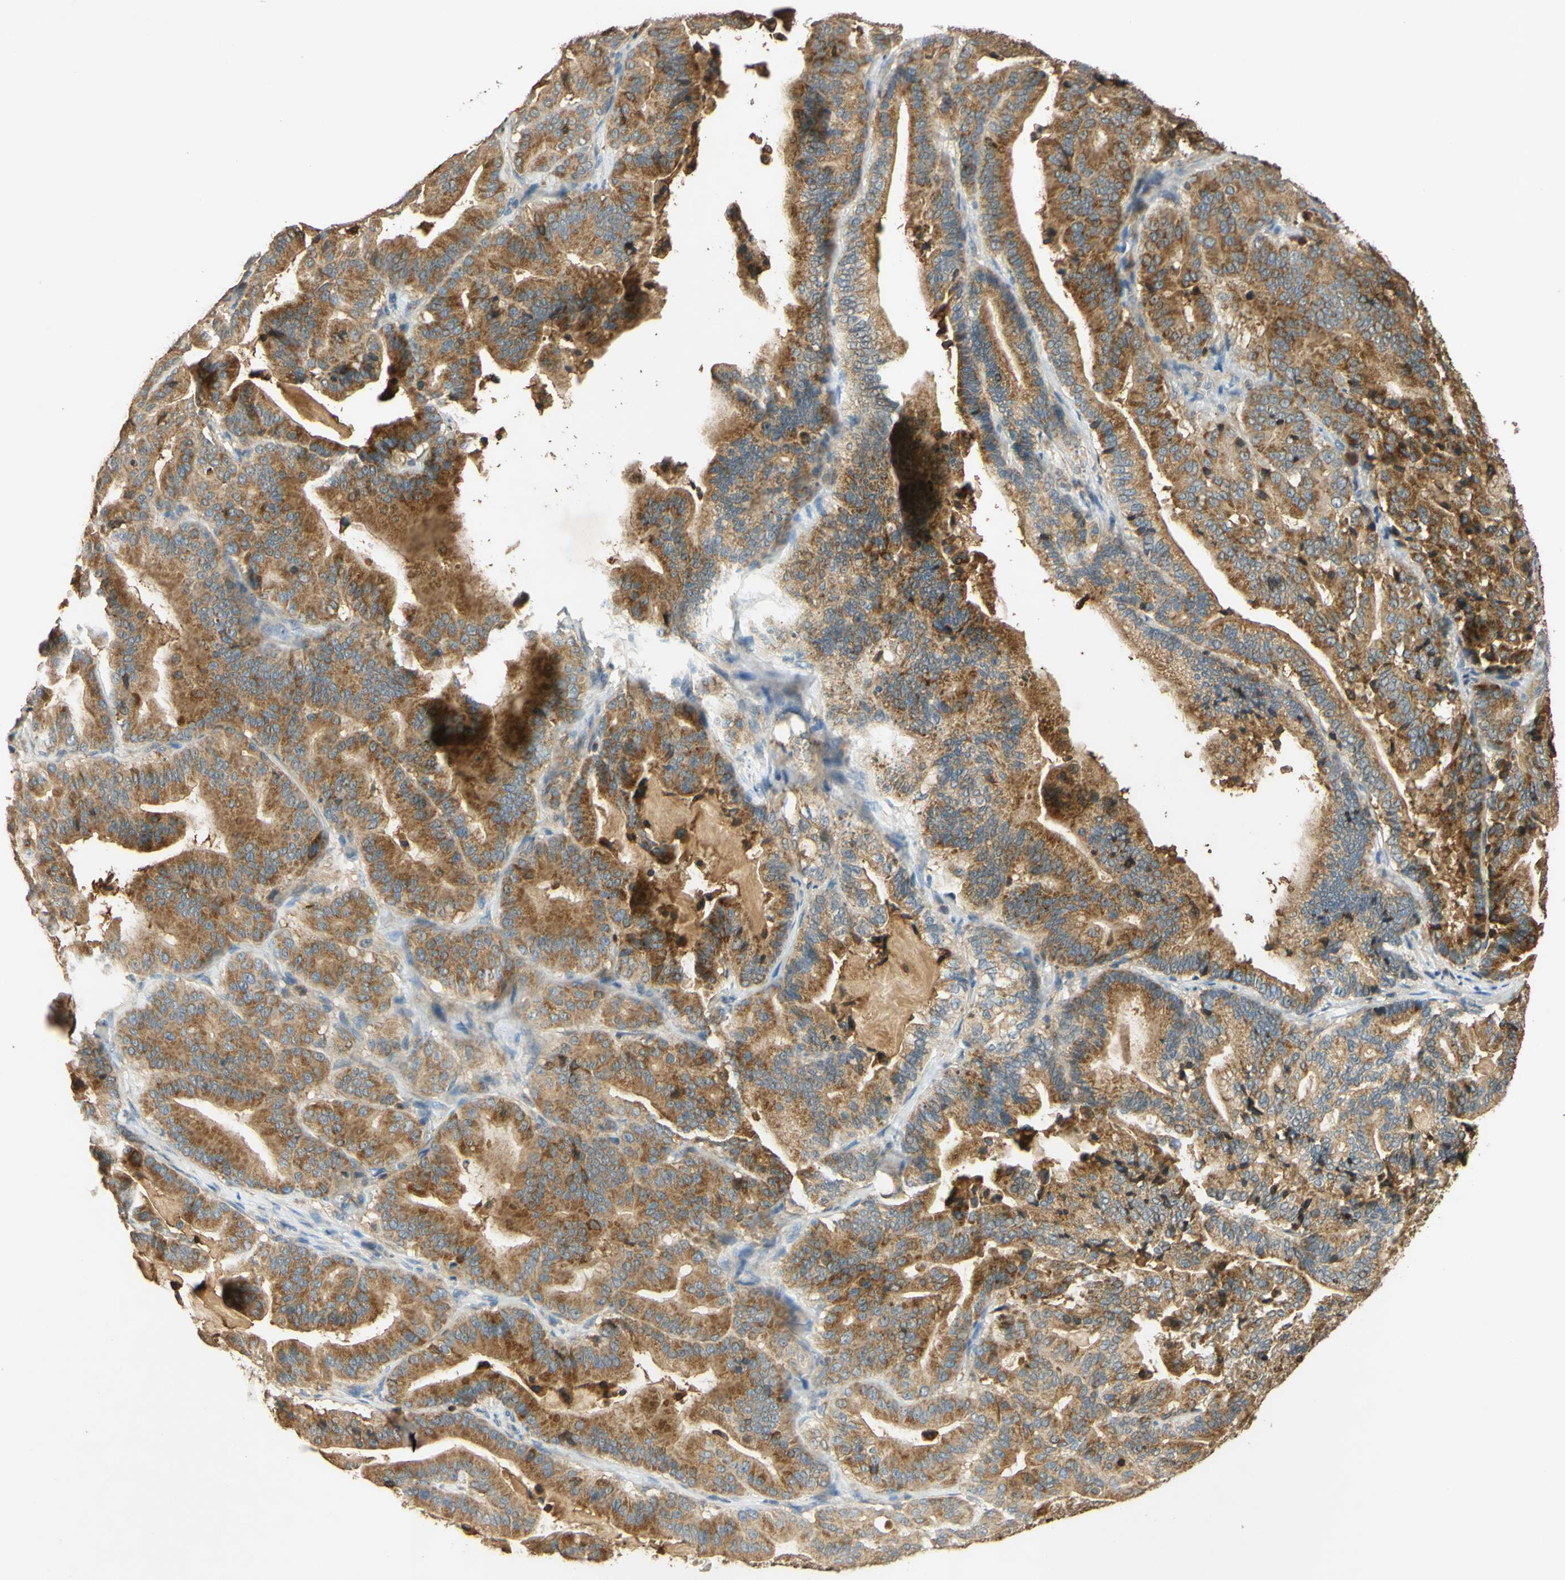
{"staining": {"intensity": "moderate", "quantity": ">75%", "location": "cytoplasmic/membranous"}, "tissue": "pancreatic cancer", "cell_type": "Tumor cells", "image_type": "cancer", "snomed": [{"axis": "morphology", "description": "Adenocarcinoma, NOS"}, {"axis": "topography", "description": "Pancreas"}], "caption": "High-power microscopy captured an immunohistochemistry micrograph of pancreatic adenocarcinoma, revealing moderate cytoplasmic/membranous positivity in about >75% of tumor cells. (DAB (3,3'-diaminobenzidine) IHC, brown staining for protein, blue staining for nuclei).", "gene": "ENTREP2", "patient": {"sex": "male", "age": 63}}